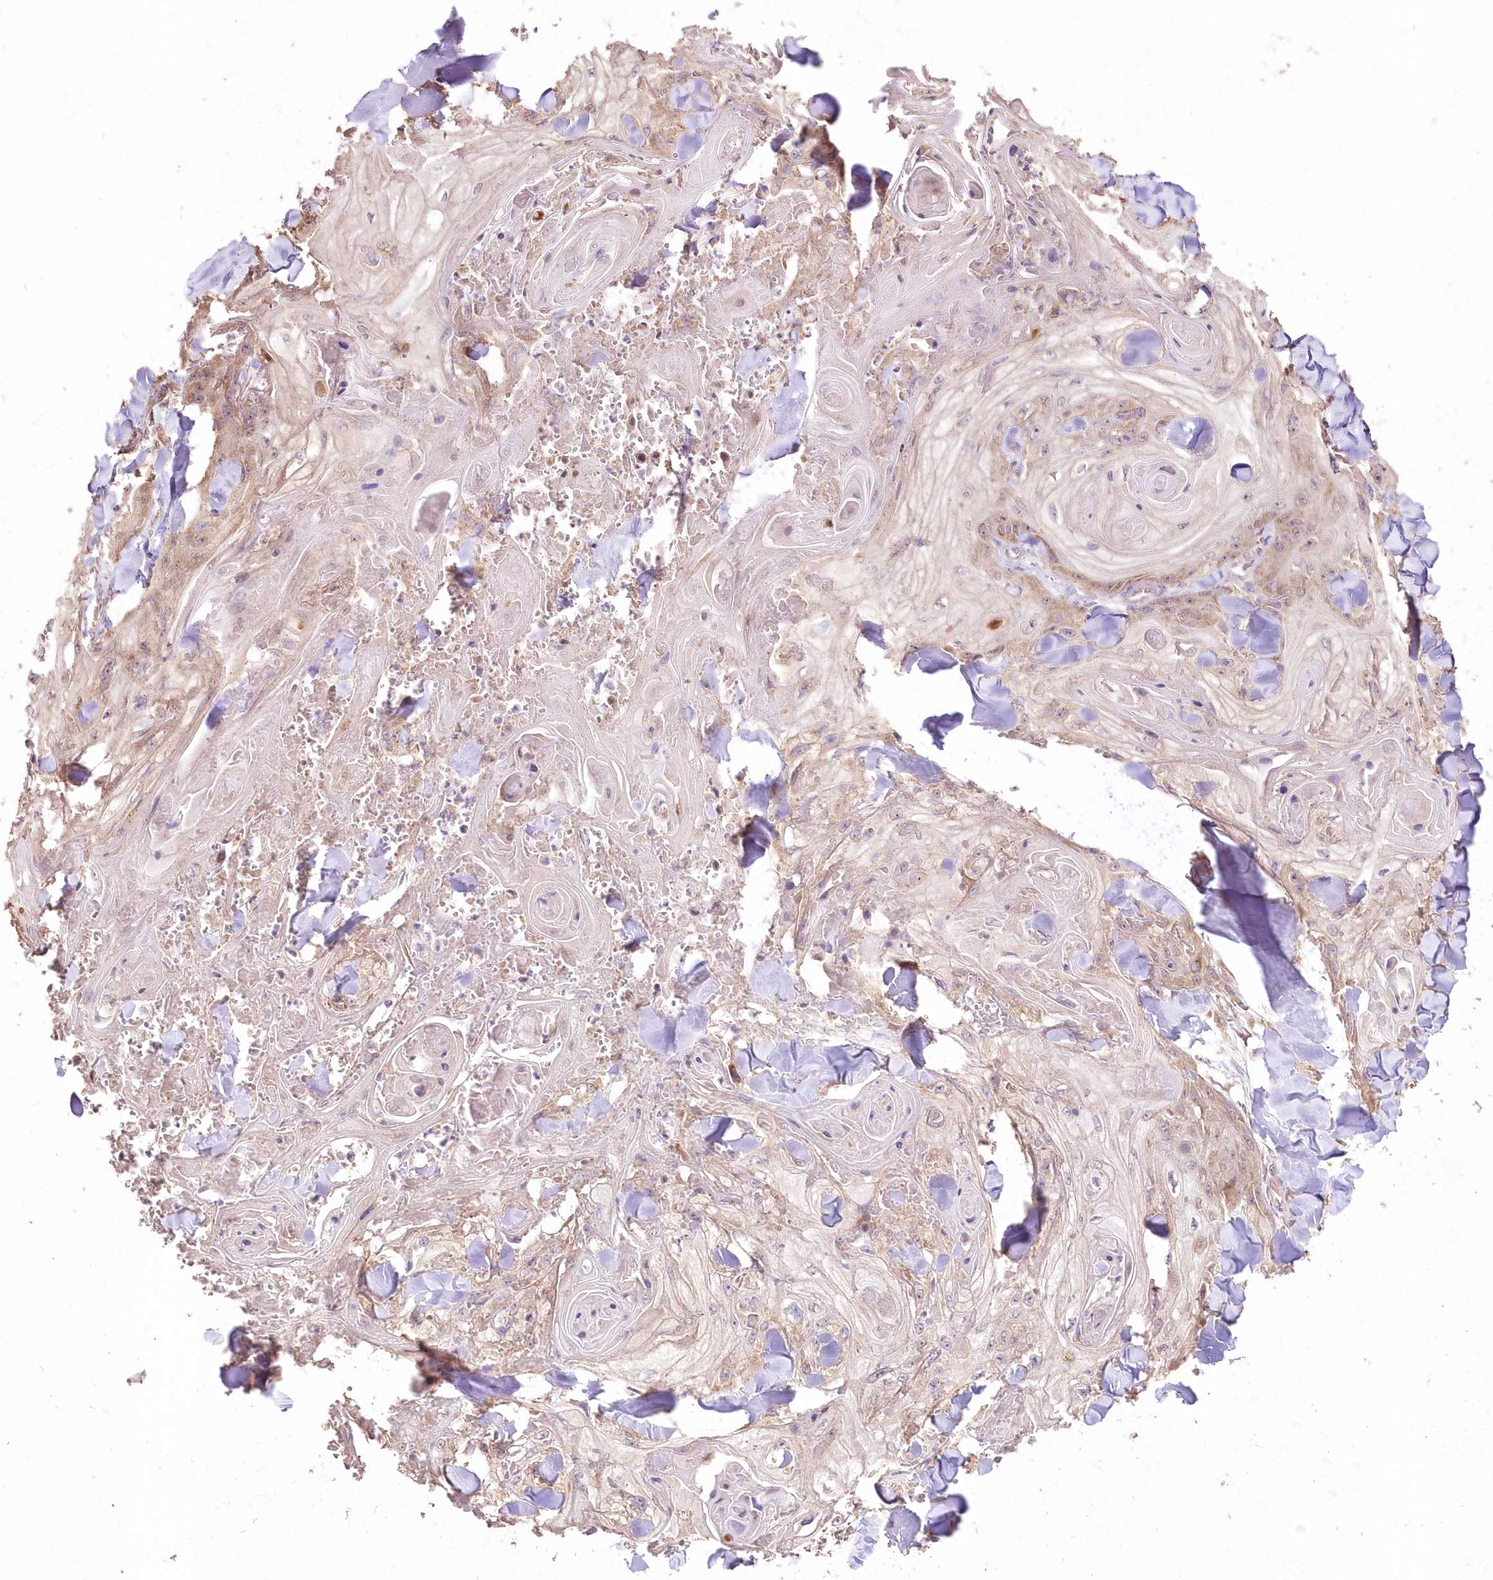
{"staining": {"intensity": "weak", "quantity": ">75%", "location": "cytoplasmic/membranous"}, "tissue": "skin cancer", "cell_type": "Tumor cells", "image_type": "cancer", "snomed": [{"axis": "morphology", "description": "Squamous cell carcinoma, NOS"}, {"axis": "topography", "description": "Skin"}], "caption": "Weak cytoplasmic/membranous positivity is appreciated in about >75% of tumor cells in skin cancer.", "gene": "STK17B", "patient": {"sex": "male", "age": 74}}